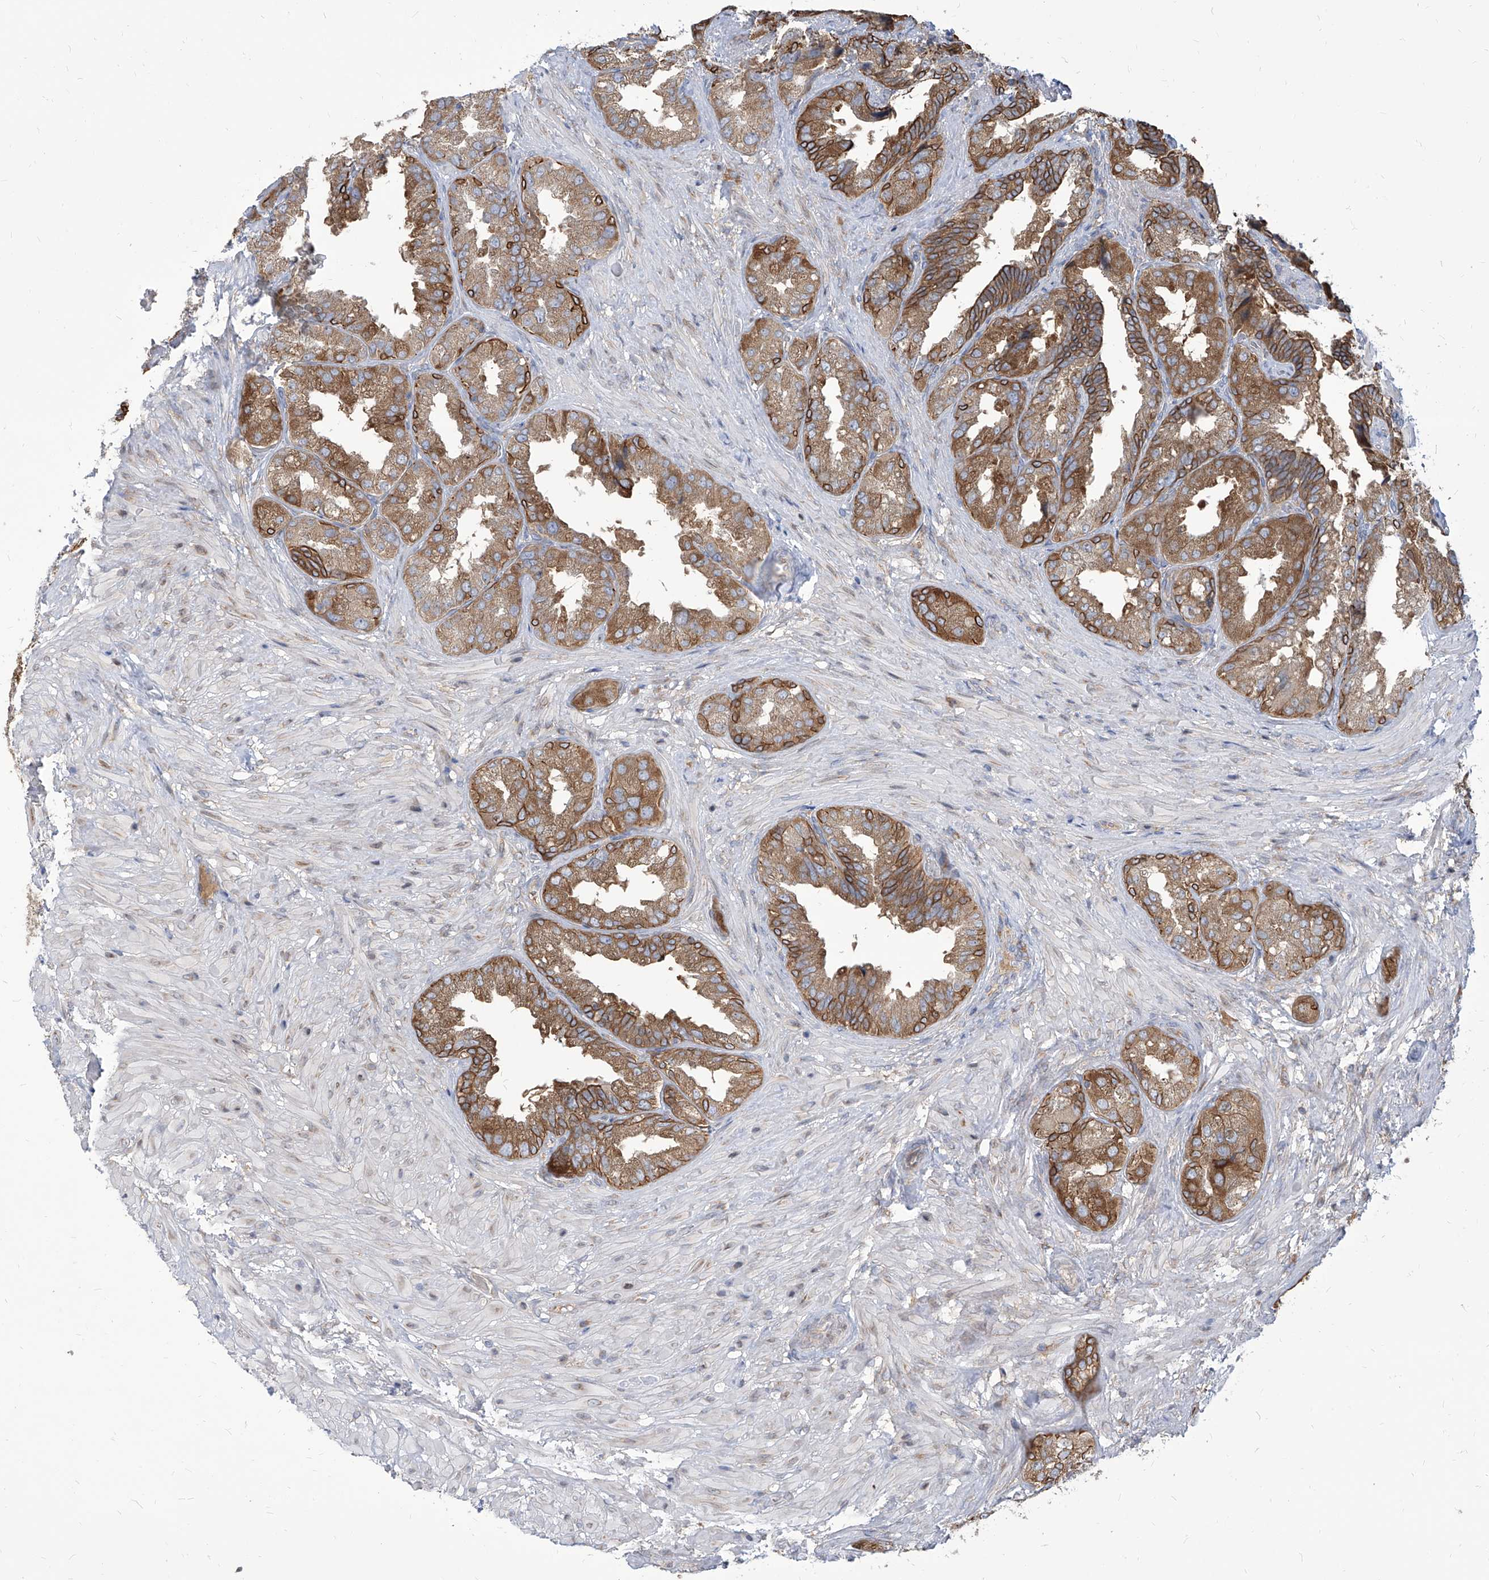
{"staining": {"intensity": "moderate", "quantity": ">75%", "location": "cytoplasmic/membranous"}, "tissue": "seminal vesicle", "cell_type": "Glandular cells", "image_type": "normal", "snomed": [{"axis": "morphology", "description": "Normal tissue, NOS"}, {"axis": "topography", "description": "Seminal veicle"}, {"axis": "topography", "description": "Peripheral nerve tissue"}], "caption": "Seminal vesicle was stained to show a protein in brown. There is medium levels of moderate cytoplasmic/membranous staining in about >75% of glandular cells. The staining is performed using DAB (3,3'-diaminobenzidine) brown chromogen to label protein expression. The nuclei are counter-stained blue using hematoxylin.", "gene": "FAM83B", "patient": {"sex": "male", "age": 63}}